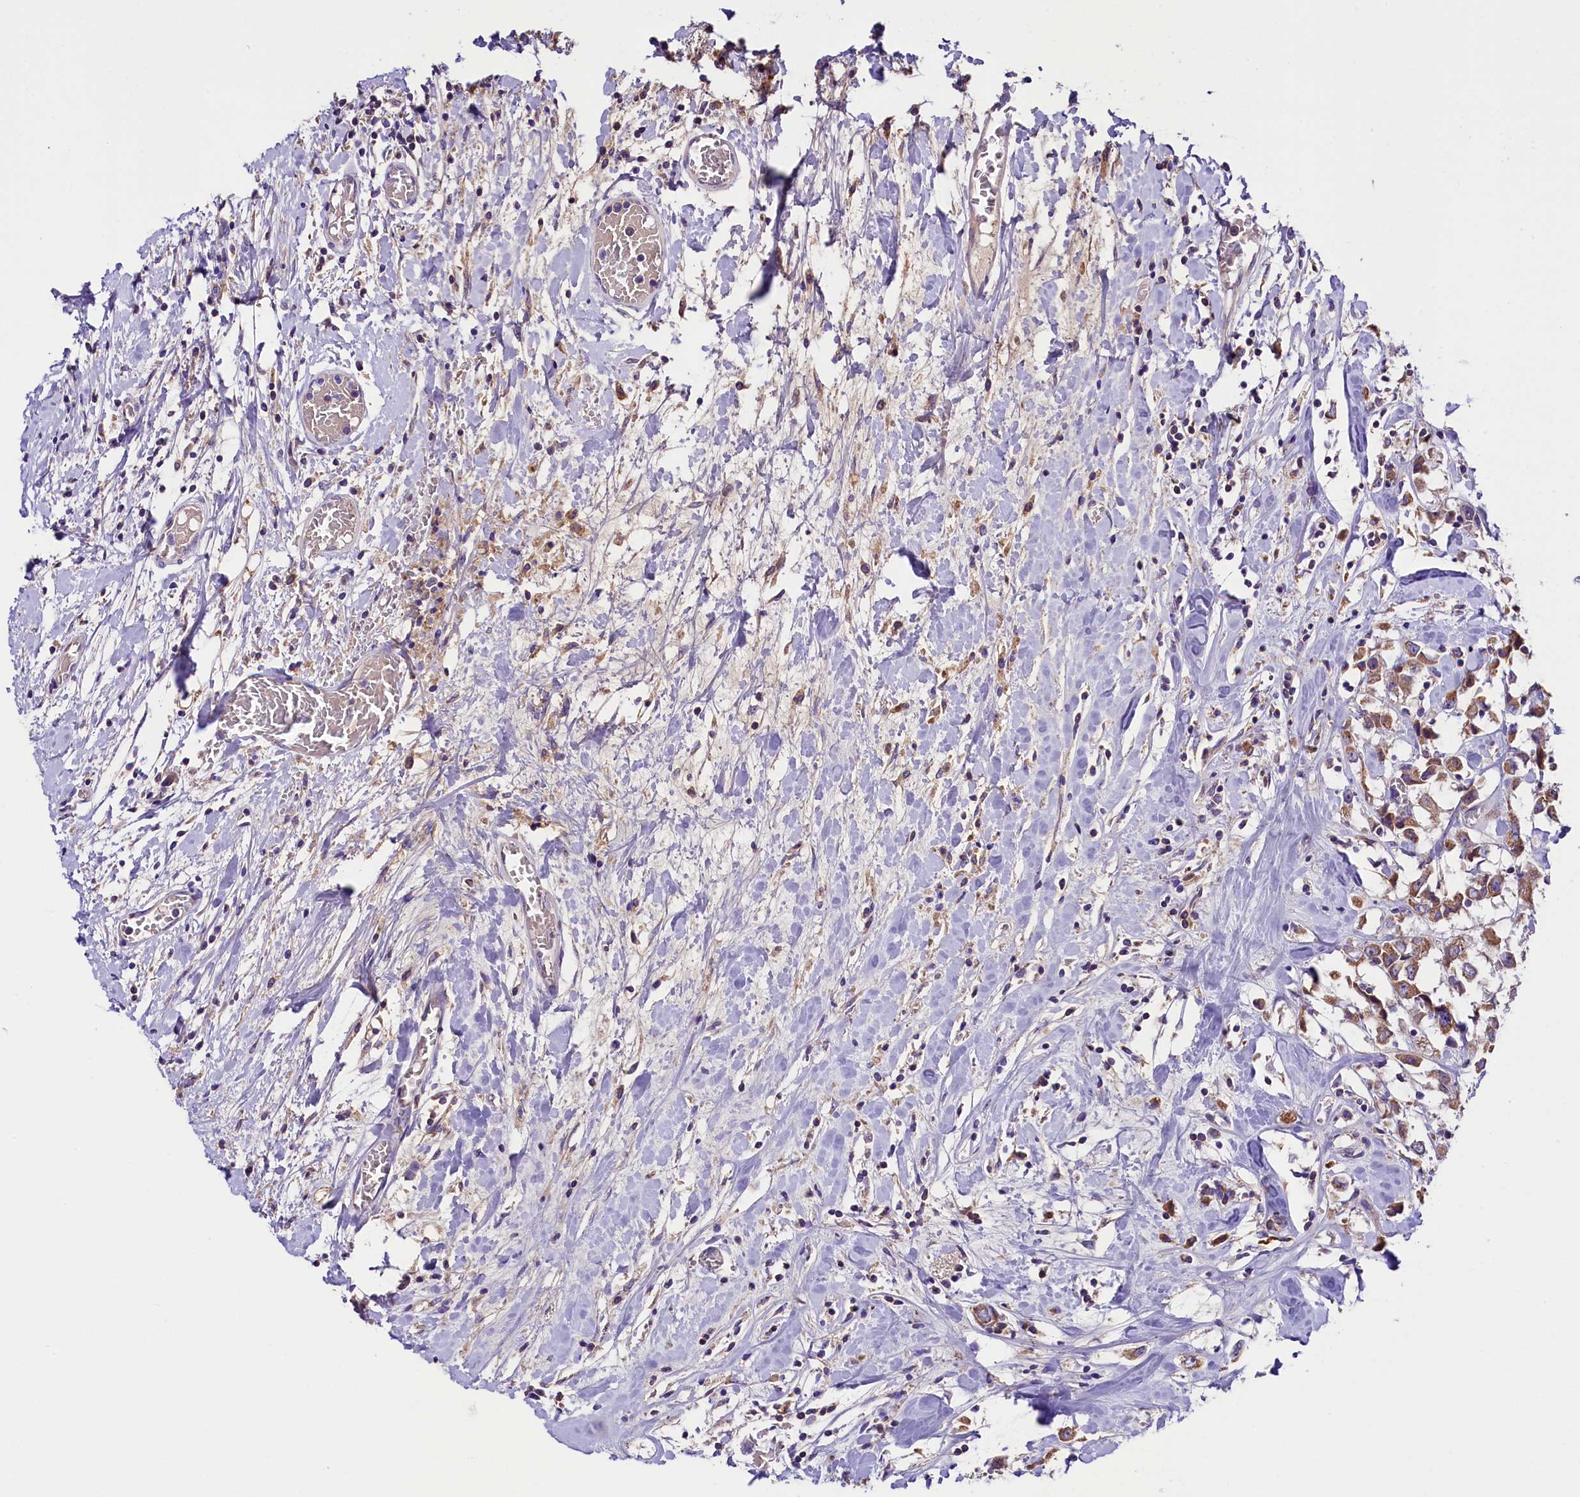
{"staining": {"intensity": "moderate", "quantity": ">75%", "location": "cytoplasmic/membranous"}, "tissue": "breast cancer", "cell_type": "Tumor cells", "image_type": "cancer", "snomed": [{"axis": "morphology", "description": "Duct carcinoma"}, {"axis": "topography", "description": "Breast"}], "caption": "Protein positivity by IHC demonstrates moderate cytoplasmic/membranous positivity in about >75% of tumor cells in breast cancer (invasive ductal carcinoma).", "gene": "SIX5", "patient": {"sex": "female", "age": 61}}